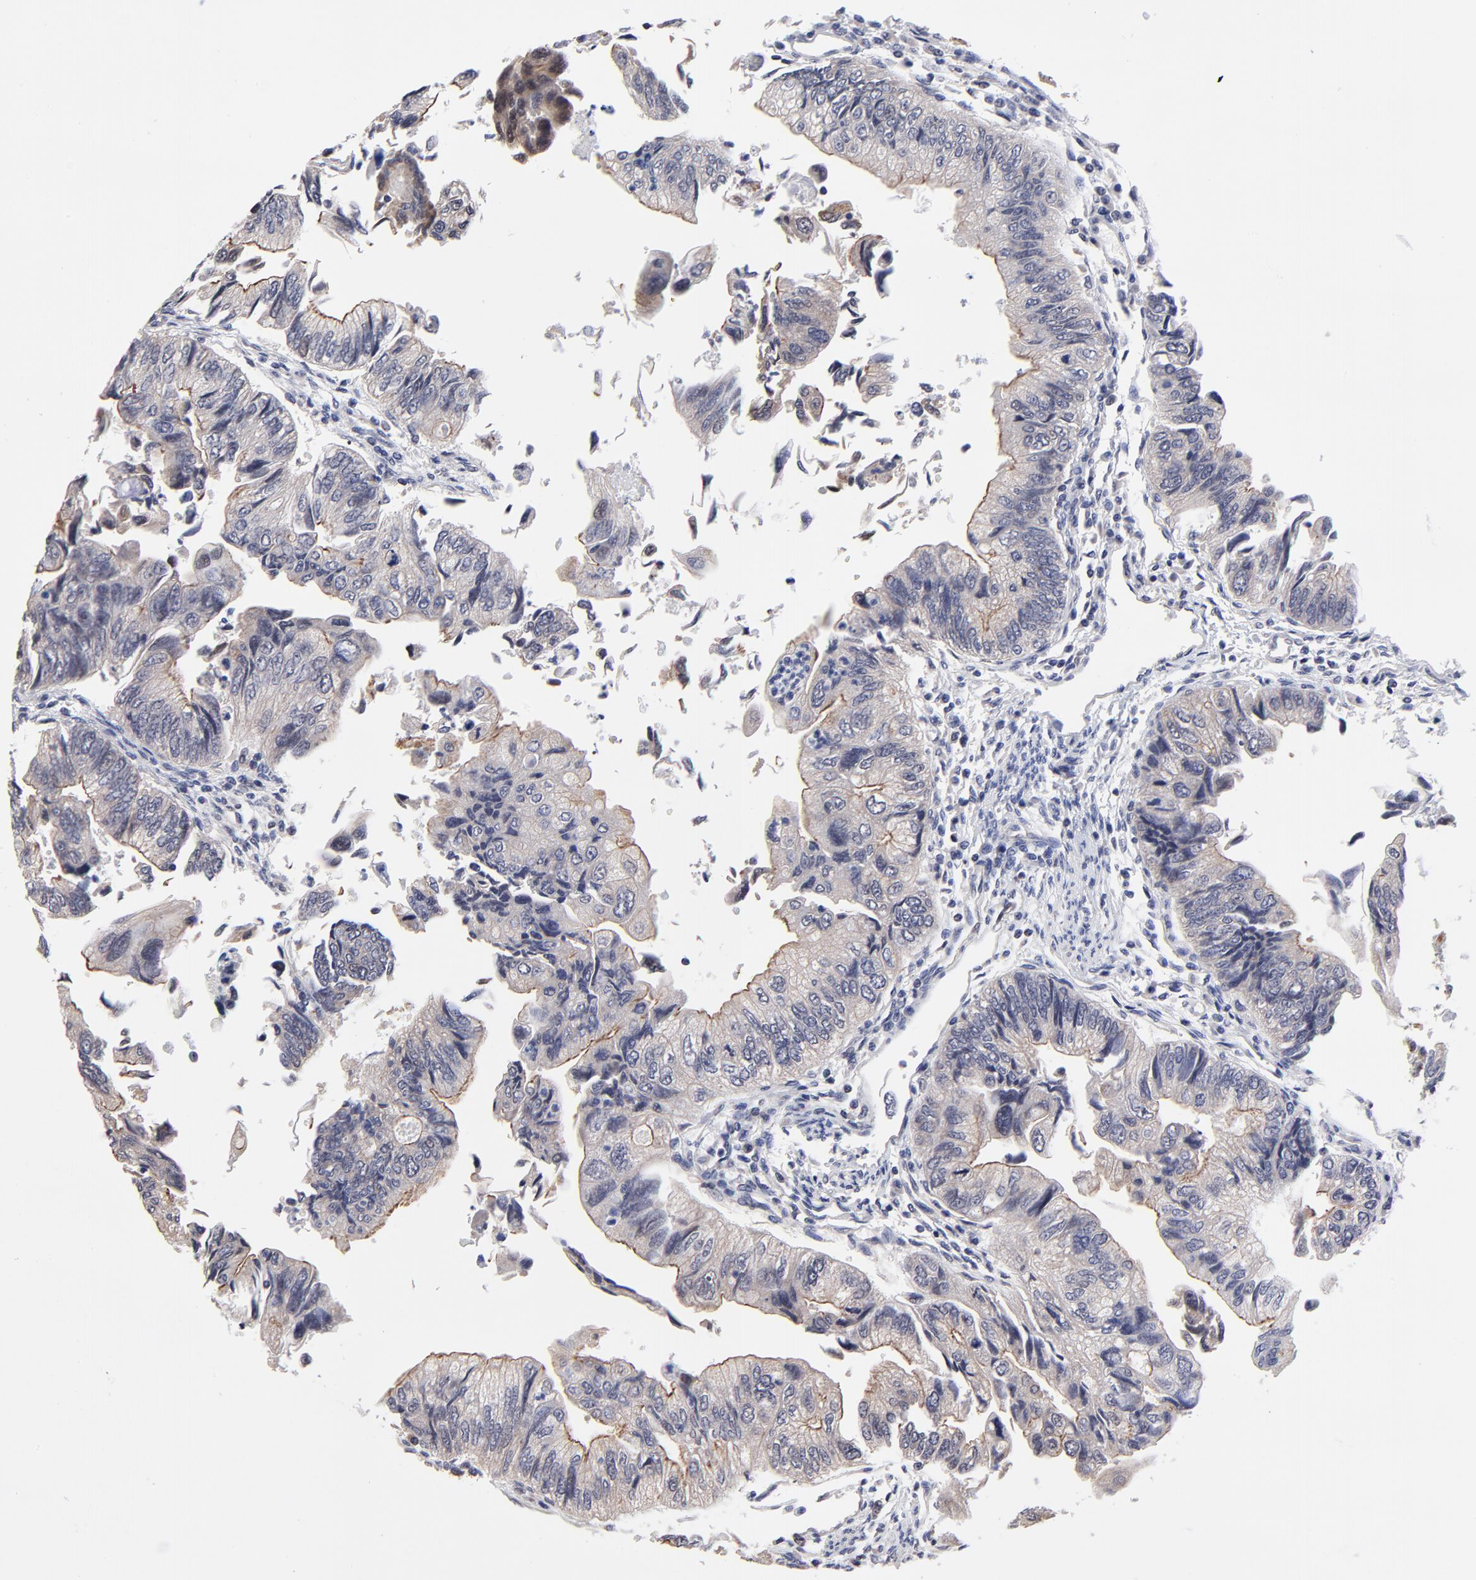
{"staining": {"intensity": "weak", "quantity": ">75%", "location": "cytoplasmic/membranous"}, "tissue": "colorectal cancer", "cell_type": "Tumor cells", "image_type": "cancer", "snomed": [{"axis": "morphology", "description": "Adenocarcinoma, NOS"}, {"axis": "topography", "description": "Colon"}], "caption": "This micrograph displays immunohistochemistry (IHC) staining of colorectal cancer (adenocarcinoma), with low weak cytoplasmic/membranous staining in about >75% of tumor cells.", "gene": "FBXO8", "patient": {"sex": "female", "age": 11}}